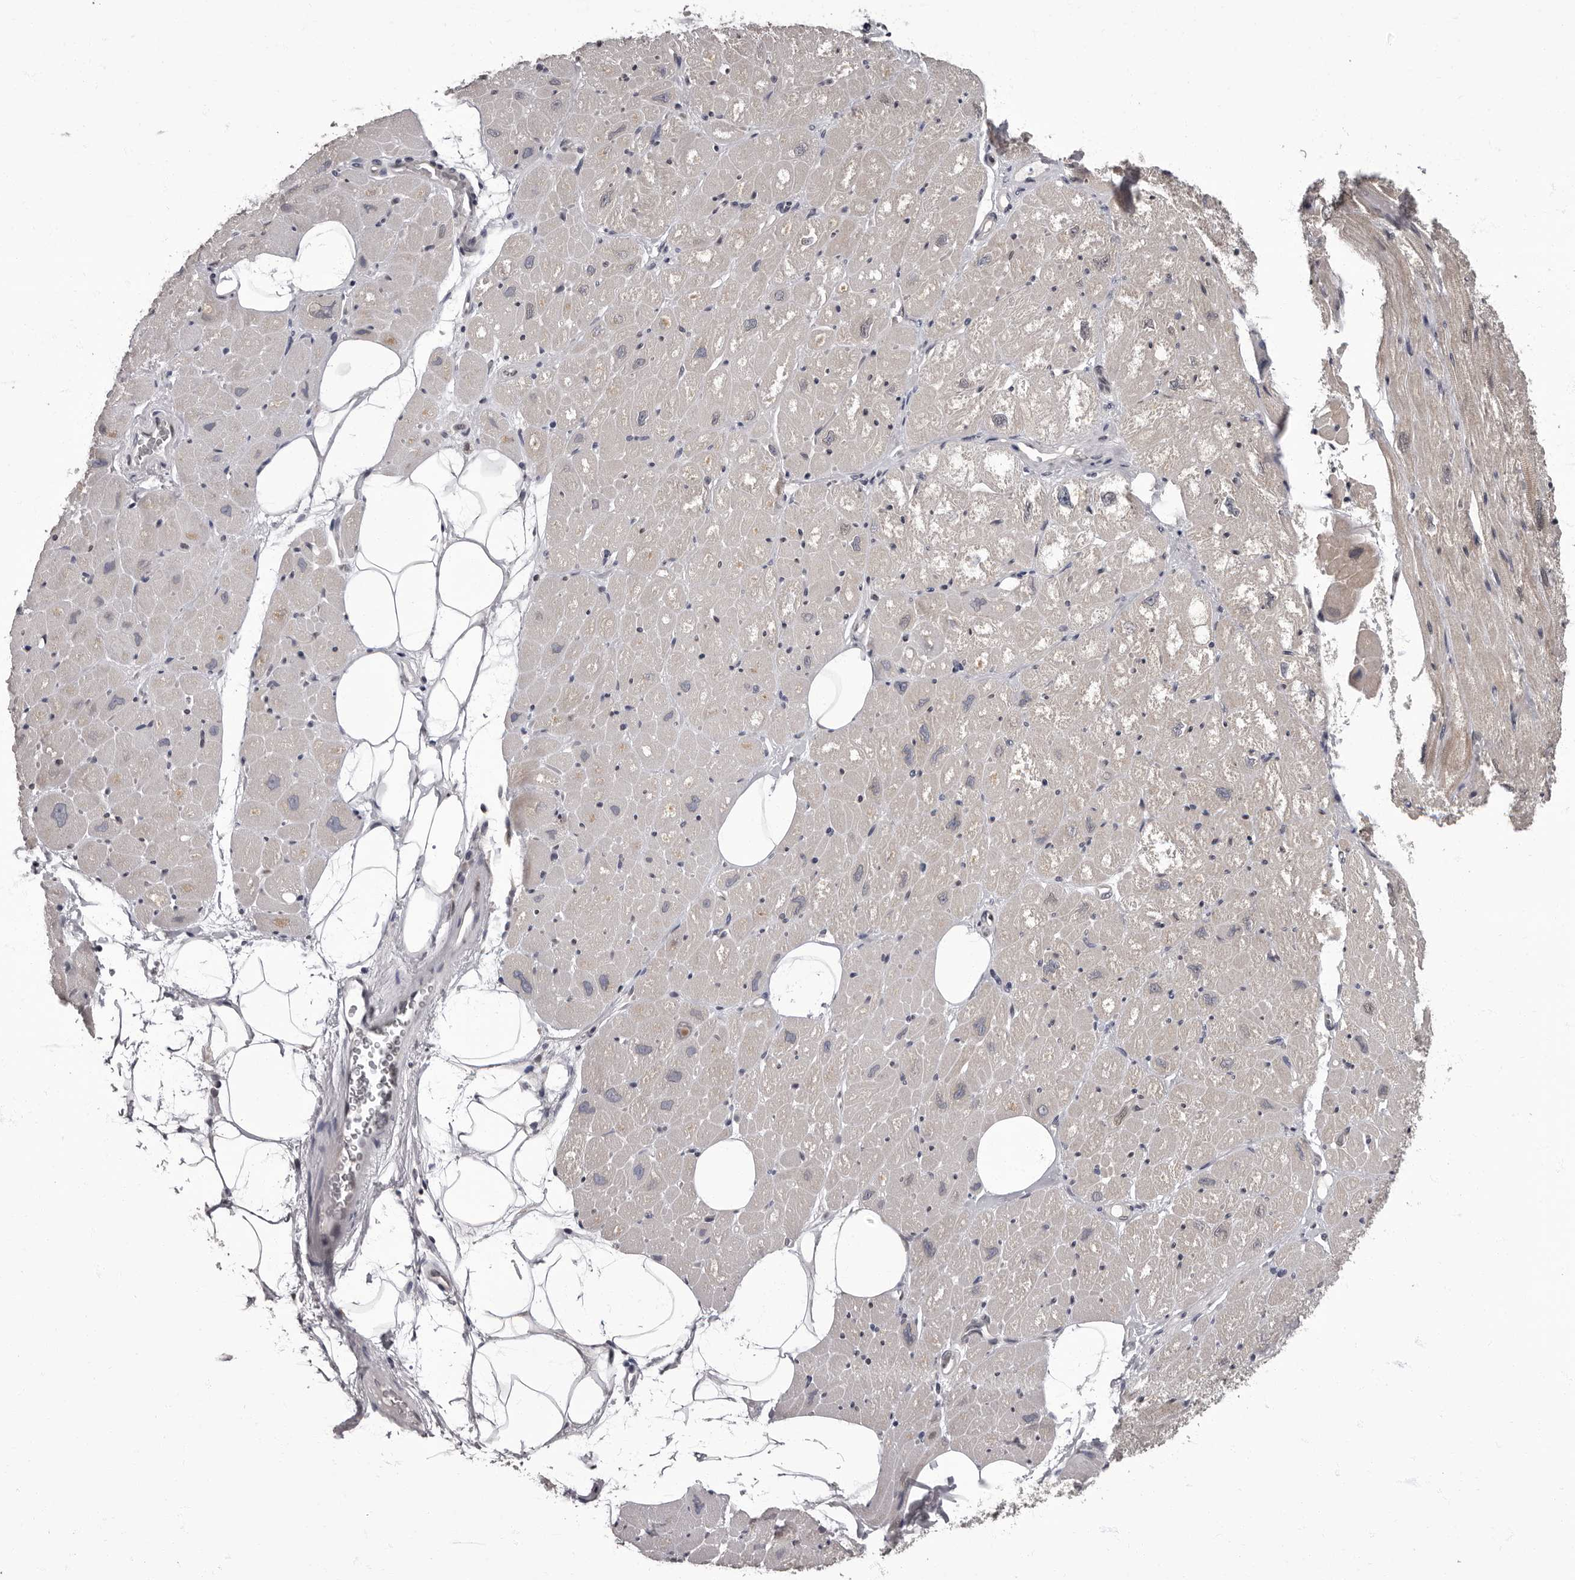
{"staining": {"intensity": "weak", "quantity": "25%-75%", "location": "cytoplasmic/membranous,nuclear"}, "tissue": "heart muscle", "cell_type": "Cardiomyocytes", "image_type": "normal", "snomed": [{"axis": "morphology", "description": "Normal tissue, NOS"}, {"axis": "topography", "description": "Heart"}], "caption": "Immunohistochemistry of normal heart muscle demonstrates low levels of weak cytoplasmic/membranous,nuclear positivity in approximately 25%-75% of cardiomyocytes.", "gene": "C1orf50", "patient": {"sex": "male", "age": 50}}